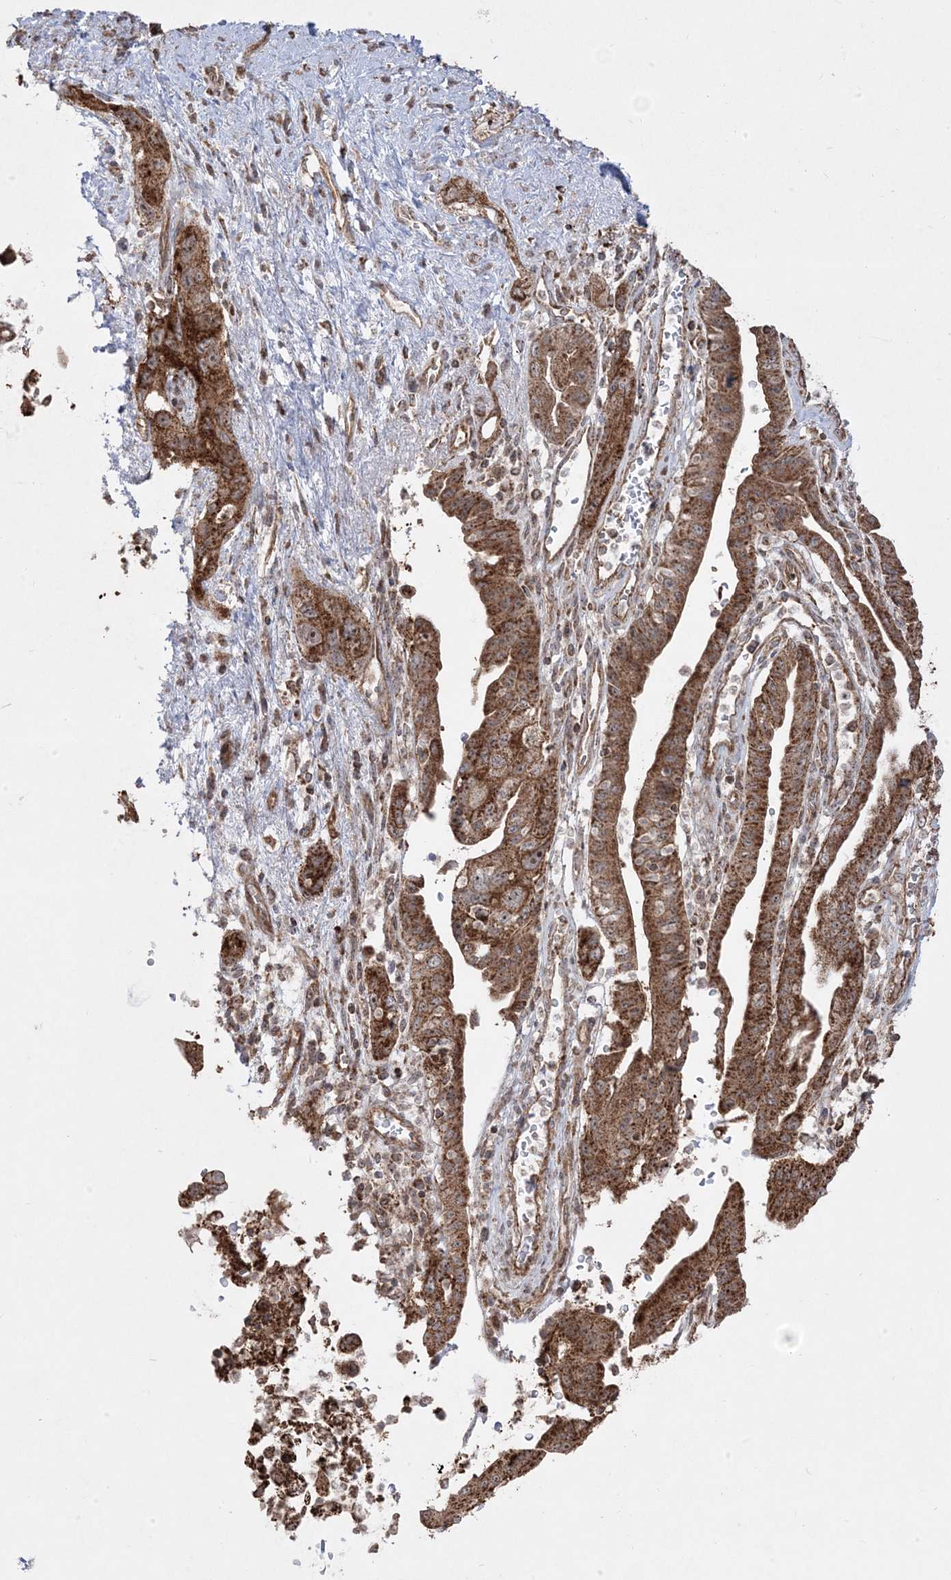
{"staining": {"intensity": "strong", "quantity": ">75%", "location": "cytoplasmic/membranous"}, "tissue": "pancreatic cancer", "cell_type": "Tumor cells", "image_type": "cancer", "snomed": [{"axis": "morphology", "description": "Adenocarcinoma, NOS"}, {"axis": "topography", "description": "Pancreas"}], "caption": "Immunohistochemical staining of adenocarcinoma (pancreatic) reveals strong cytoplasmic/membranous protein staining in about >75% of tumor cells.", "gene": "CLUAP1", "patient": {"sex": "female", "age": 73}}